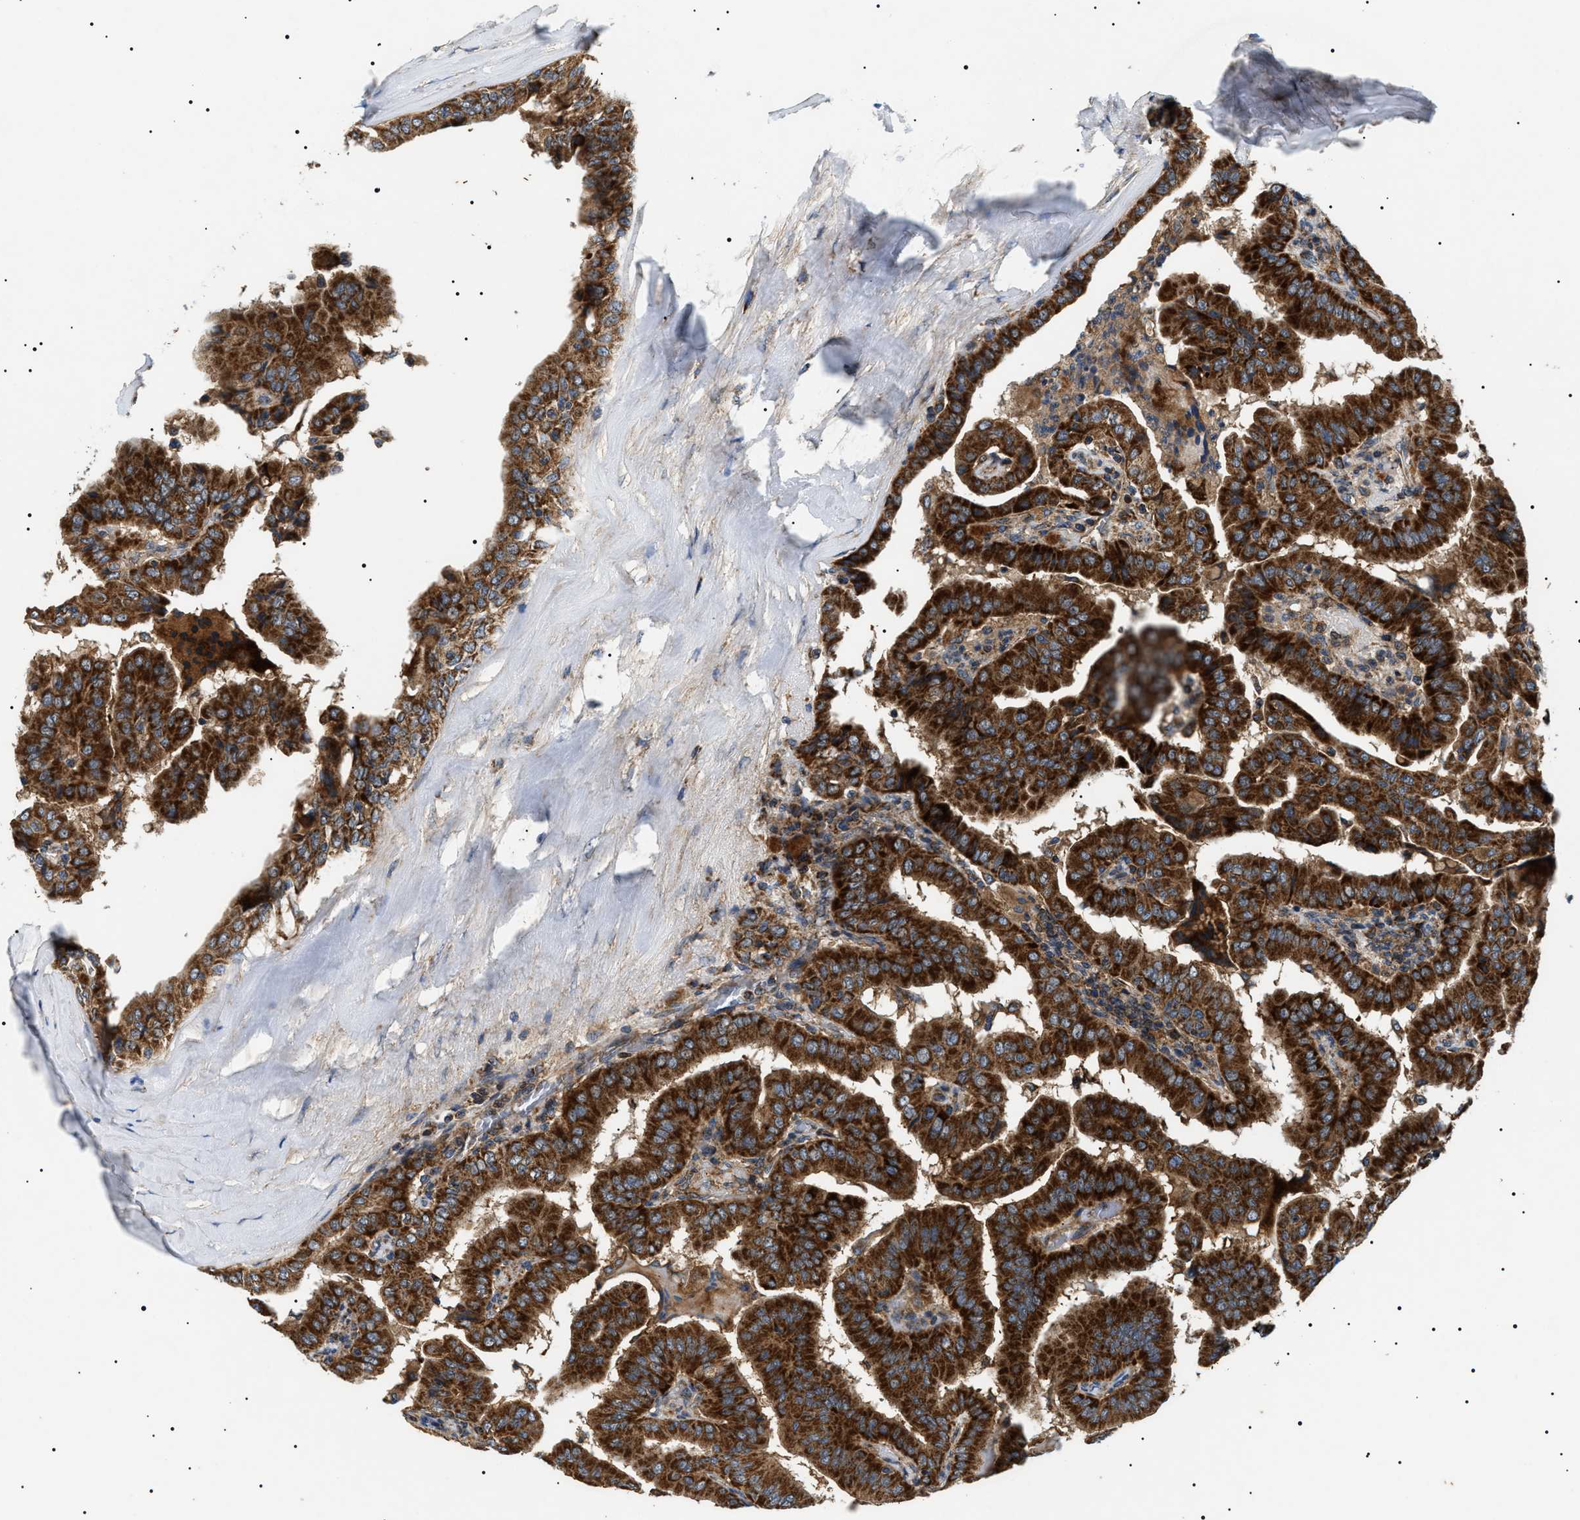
{"staining": {"intensity": "strong", "quantity": ">75%", "location": "cytoplasmic/membranous"}, "tissue": "thyroid cancer", "cell_type": "Tumor cells", "image_type": "cancer", "snomed": [{"axis": "morphology", "description": "Papillary adenocarcinoma, NOS"}, {"axis": "topography", "description": "Thyroid gland"}], "caption": "Papillary adenocarcinoma (thyroid) tissue exhibits strong cytoplasmic/membranous staining in about >75% of tumor cells", "gene": "OXSM", "patient": {"sex": "male", "age": 33}}